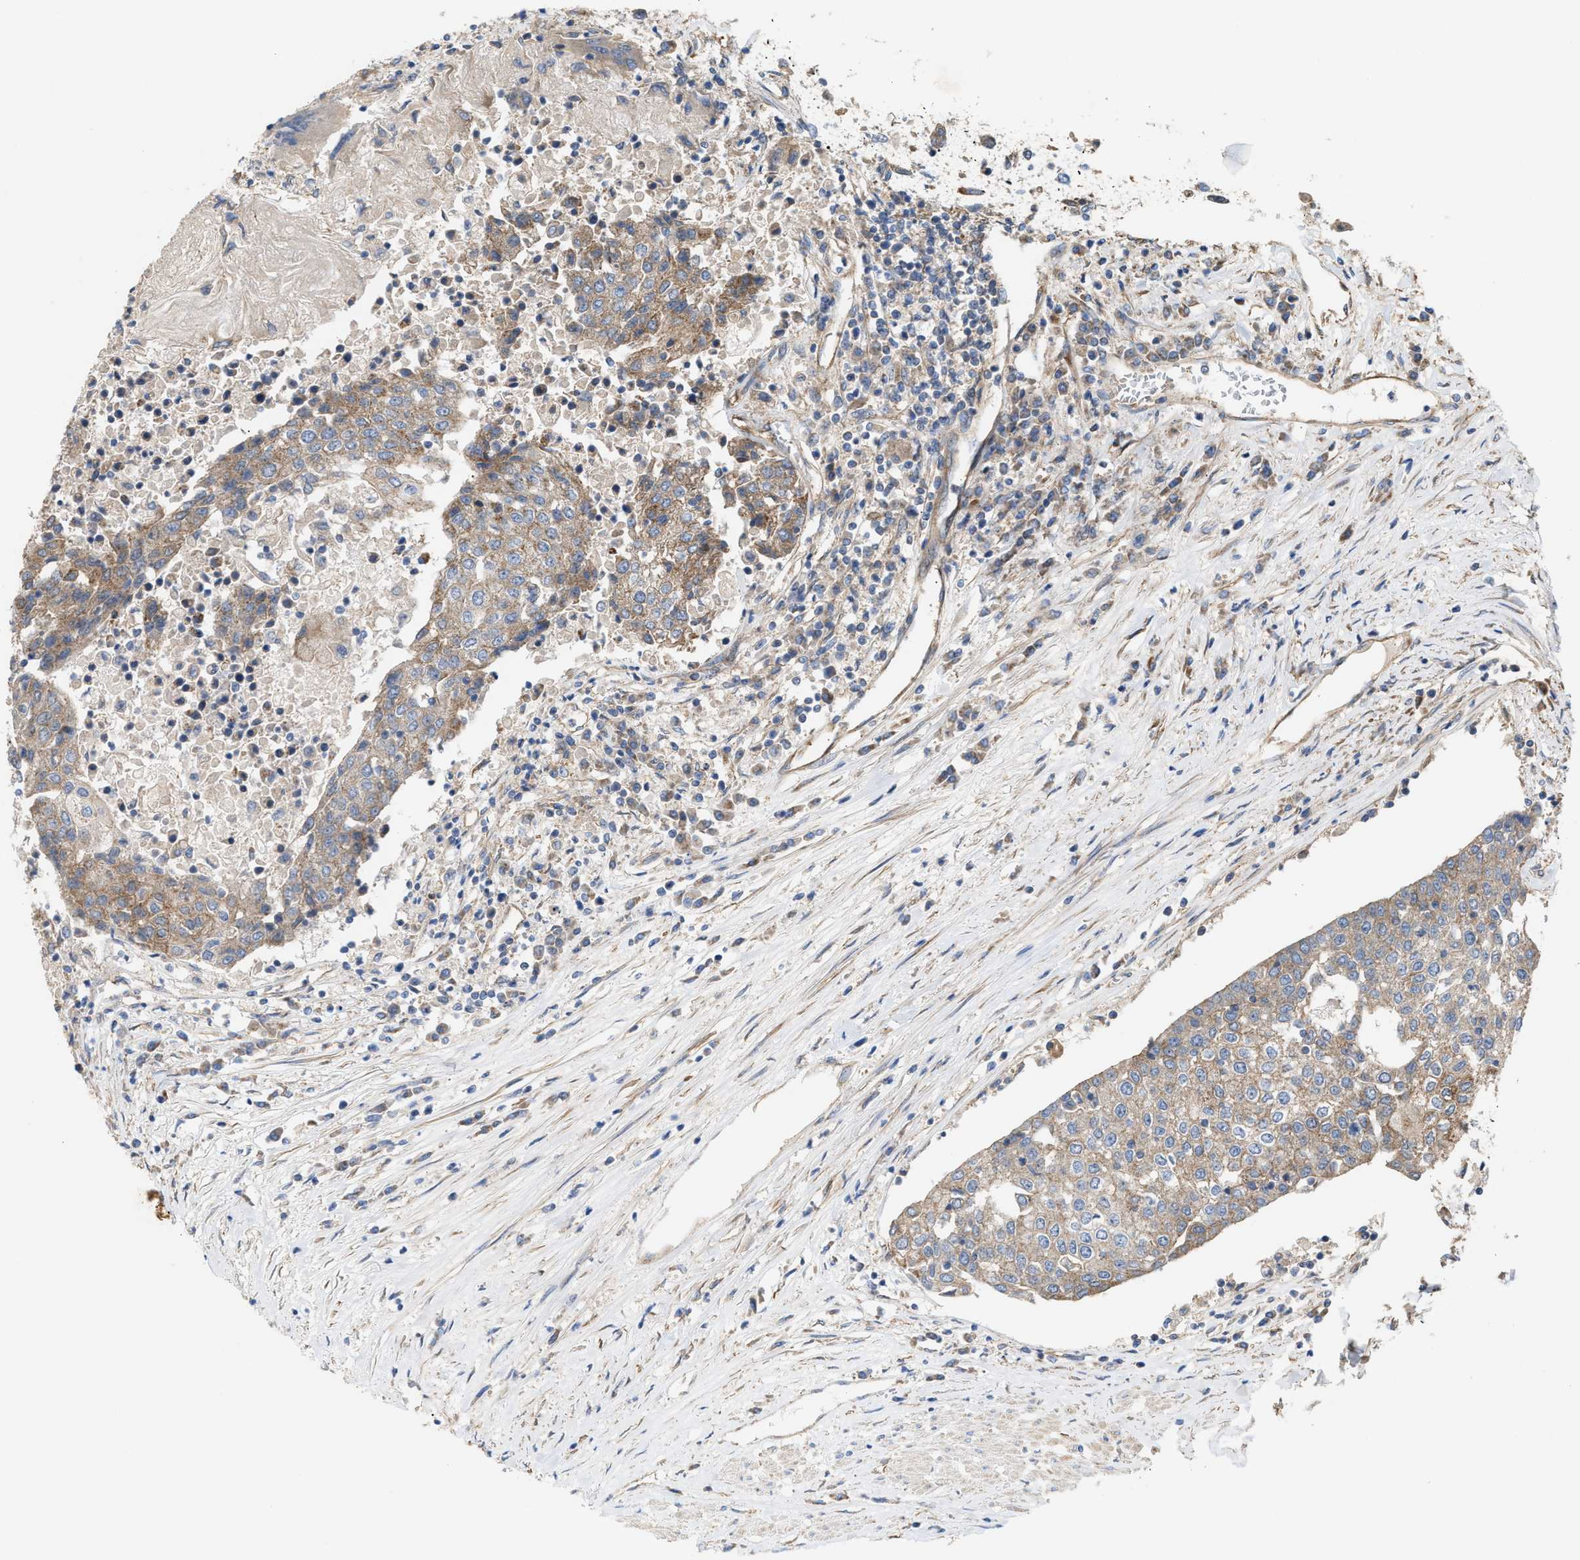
{"staining": {"intensity": "weak", "quantity": ">75%", "location": "cytoplasmic/membranous"}, "tissue": "urothelial cancer", "cell_type": "Tumor cells", "image_type": "cancer", "snomed": [{"axis": "morphology", "description": "Urothelial carcinoma, High grade"}, {"axis": "topography", "description": "Urinary bladder"}], "caption": "Protein staining of urothelial cancer tissue exhibits weak cytoplasmic/membranous positivity in approximately >75% of tumor cells. The staining was performed using DAB (3,3'-diaminobenzidine) to visualize the protein expression in brown, while the nuclei were stained in blue with hematoxylin (Magnification: 20x).", "gene": "OXSM", "patient": {"sex": "female", "age": 85}}